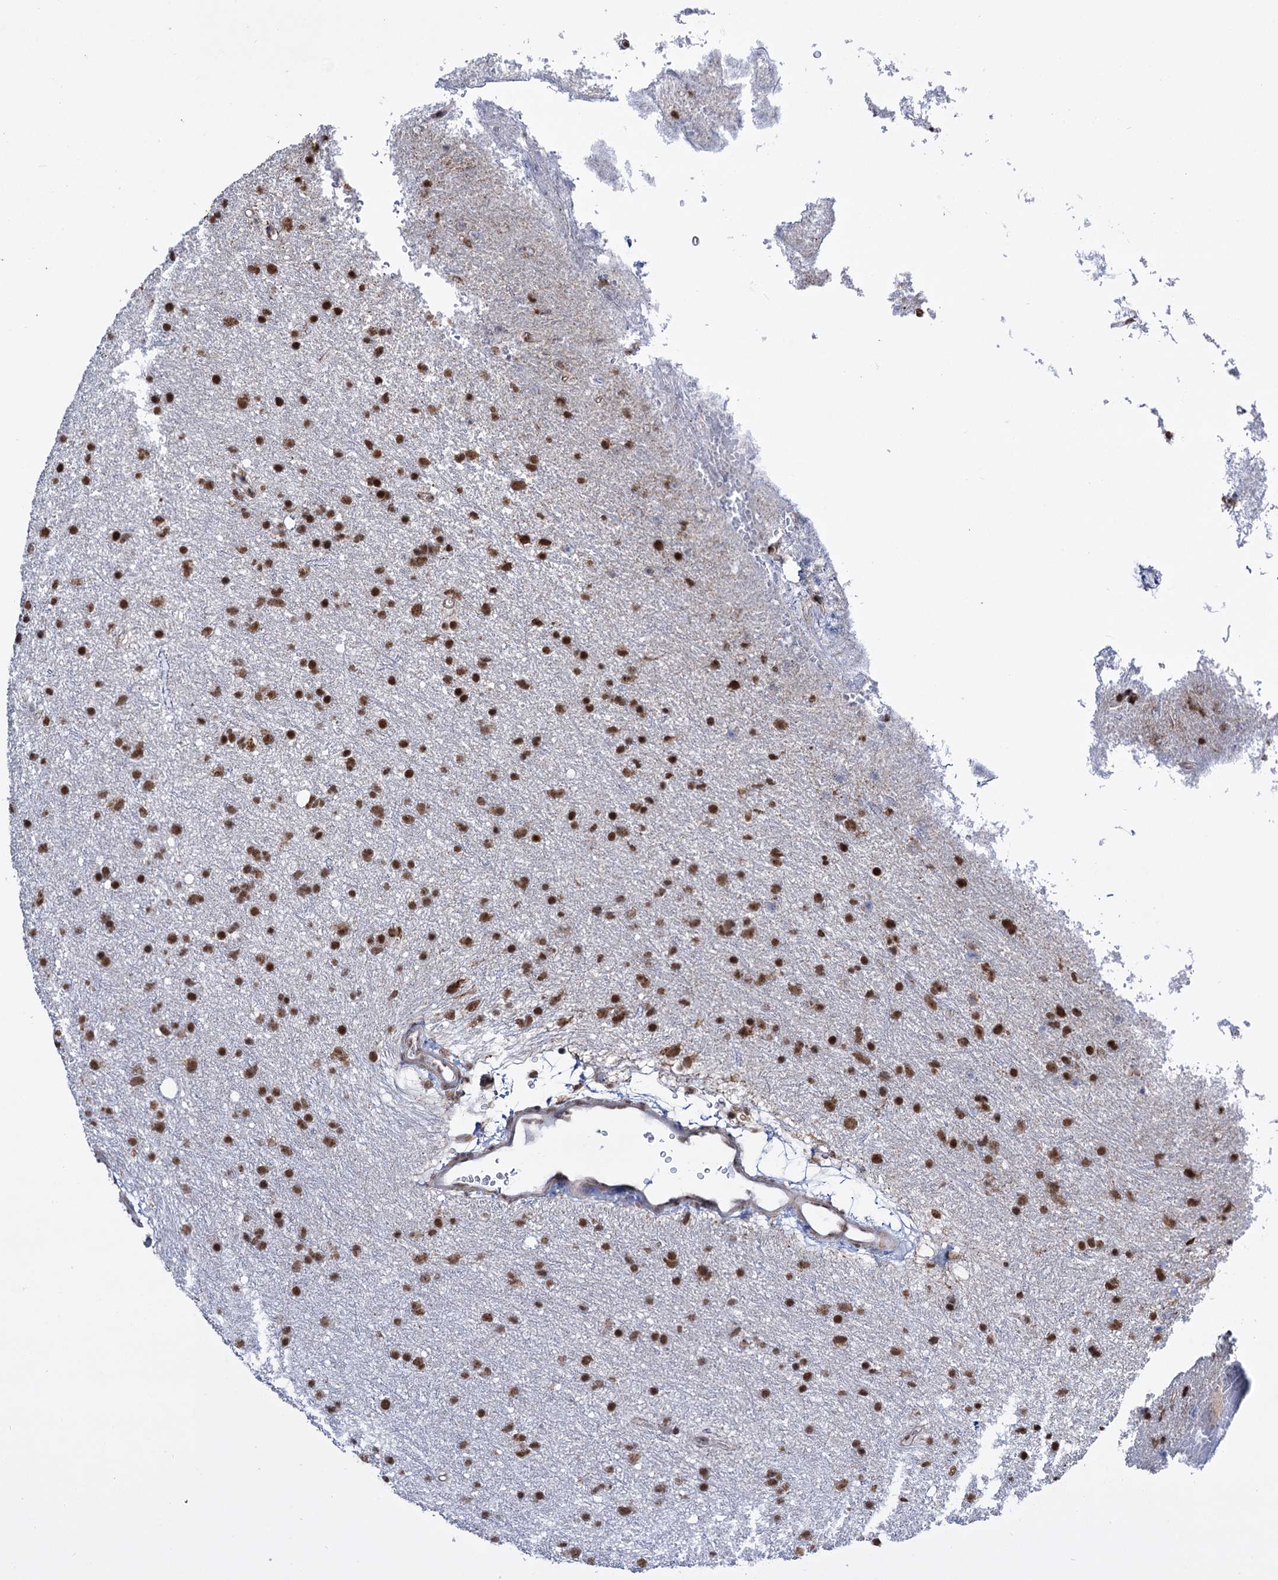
{"staining": {"intensity": "moderate", "quantity": ">75%", "location": "nuclear"}, "tissue": "glioma", "cell_type": "Tumor cells", "image_type": "cancer", "snomed": [{"axis": "morphology", "description": "Glioma, malignant, Low grade"}, {"axis": "topography", "description": "Cerebral cortex"}], "caption": "Malignant low-grade glioma was stained to show a protein in brown. There is medium levels of moderate nuclear positivity in approximately >75% of tumor cells. (IHC, brightfield microscopy, high magnification).", "gene": "ABHD10", "patient": {"sex": "female", "age": 39}}